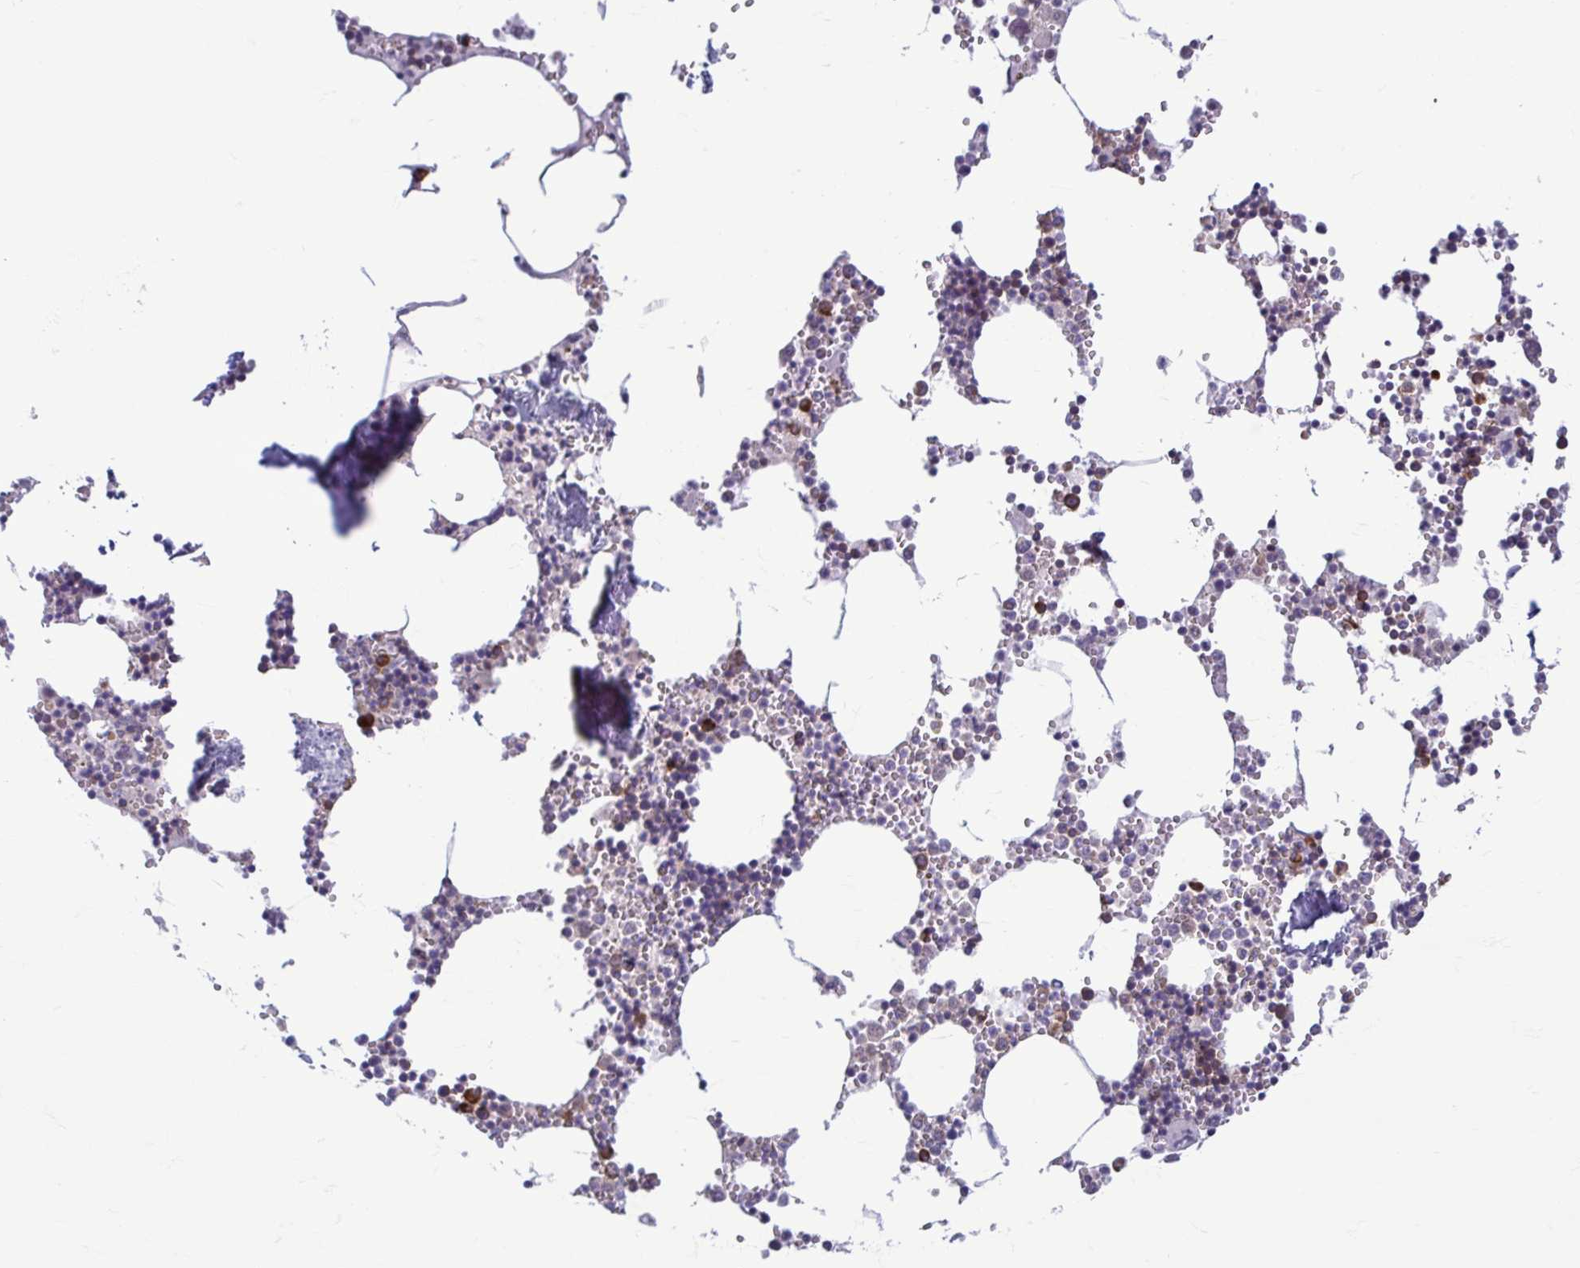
{"staining": {"intensity": "strong", "quantity": "<25%", "location": "cytoplasmic/membranous"}, "tissue": "bone marrow", "cell_type": "Hematopoietic cells", "image_type": "normal", "snomed": [{"axis": "morphology", "description": "Normal tissue, NOS"}, {"axis": "topography", "description": "Bone marrow"}], "caption": "Immunohistochemical staining of benign bone marrow reveals <25% levels of strong cytoplasmic/membranous protein expression in about <25% of hematopoietic cells.", "gene": "RPS16", "patient": {"sex": "male", "age": 54}}